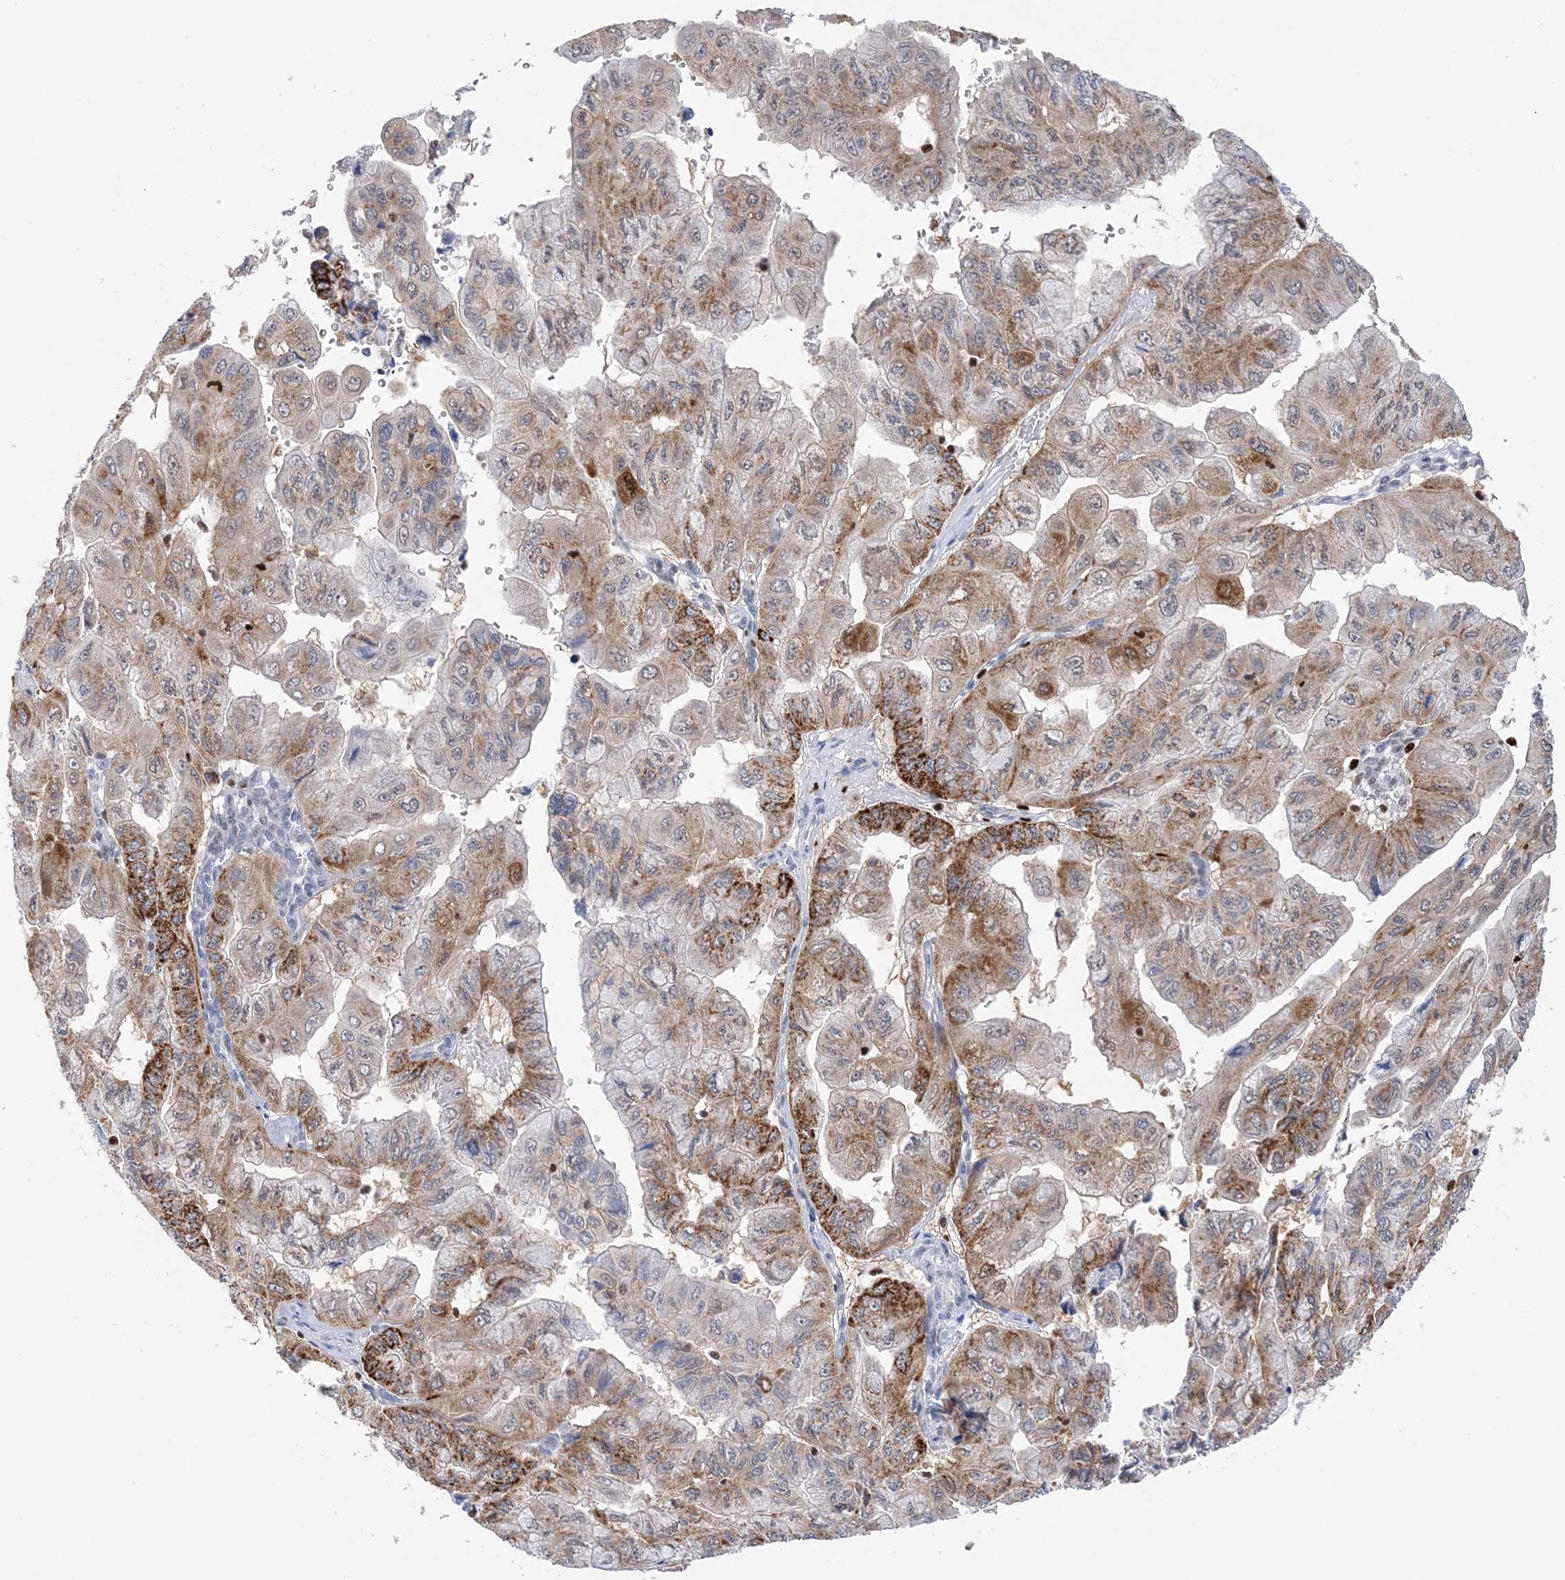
{"staining": {"intensity": "moderate", "quantity": ">75%", "location": "cytoplasmic/membranous"}, "tissue": "pancreatic cancer", "cell_type": "Tumor cells", "image_type": "cancer", "snomed": [{"axis": "morphology", "description": "Adenocarcinoma, NOS"}, {"axis": "topography", "description": "Pancreas"}], "caption": "This is a photomicrograph of immunohistochemistry staining of pancreatic cancer, which shows moderate staining in the cytoplasmic/membranous of tumor cells.", "gene": "NIT2", "patient": {"sex": "male", "age": 51}}